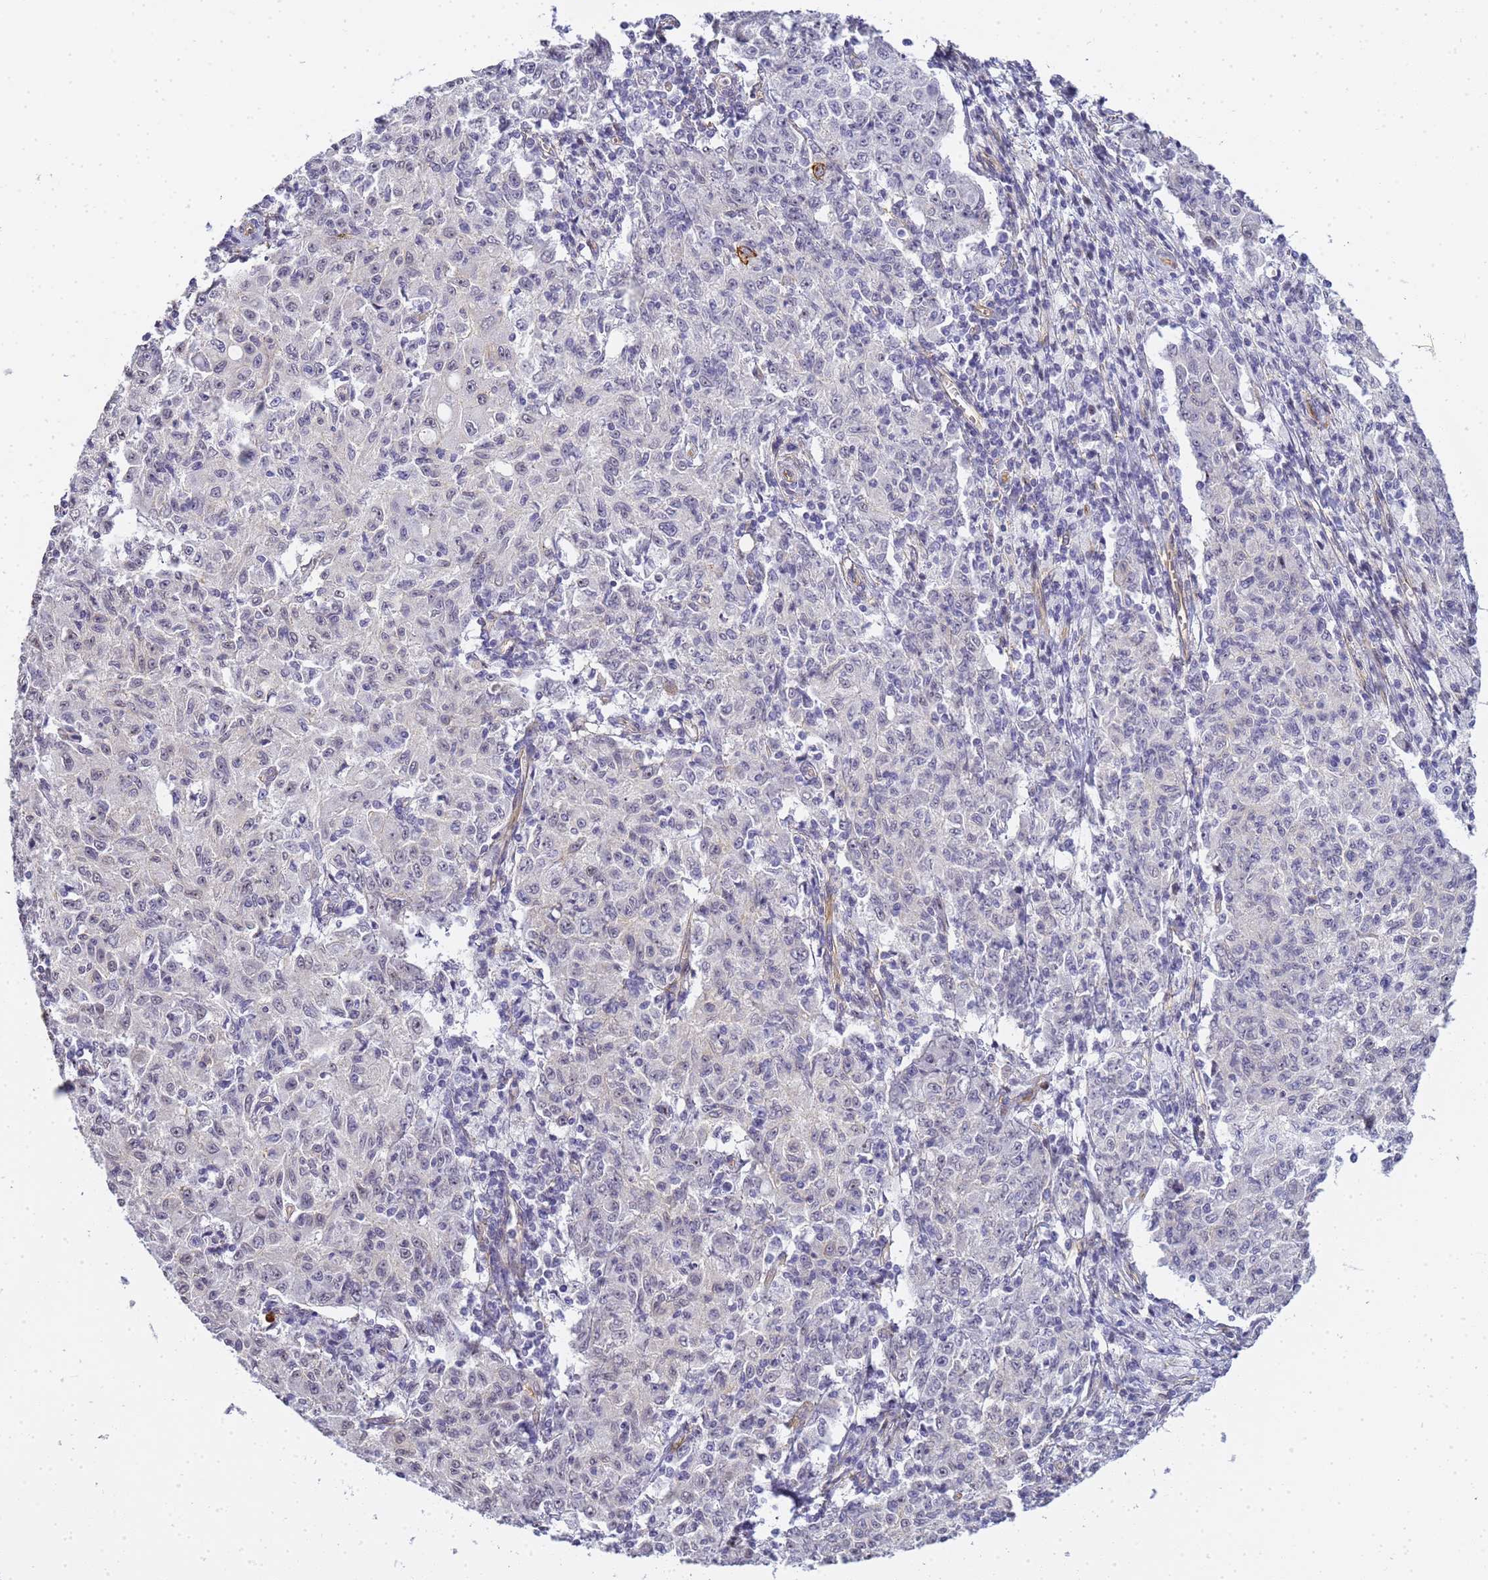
{"staining": {"intensity": "negative", "quantity": "none", "location": "none"}, "tissue": "ovarian cancer", "cell_type": "Tumor cells", "image_type": "cancer", "snomed": [{"axis": "morphology", "description": "Carcinoma, endometroid"}, {"axis": "topography", "description": "Ovary"}], "caption": "A photomicrograph of ovarian endometroid carcinoma stained for a protein demonstrates no brown staining in tumor cells.", "gene": "GON4L", "patient": {"sex": "female", "age": 42}}